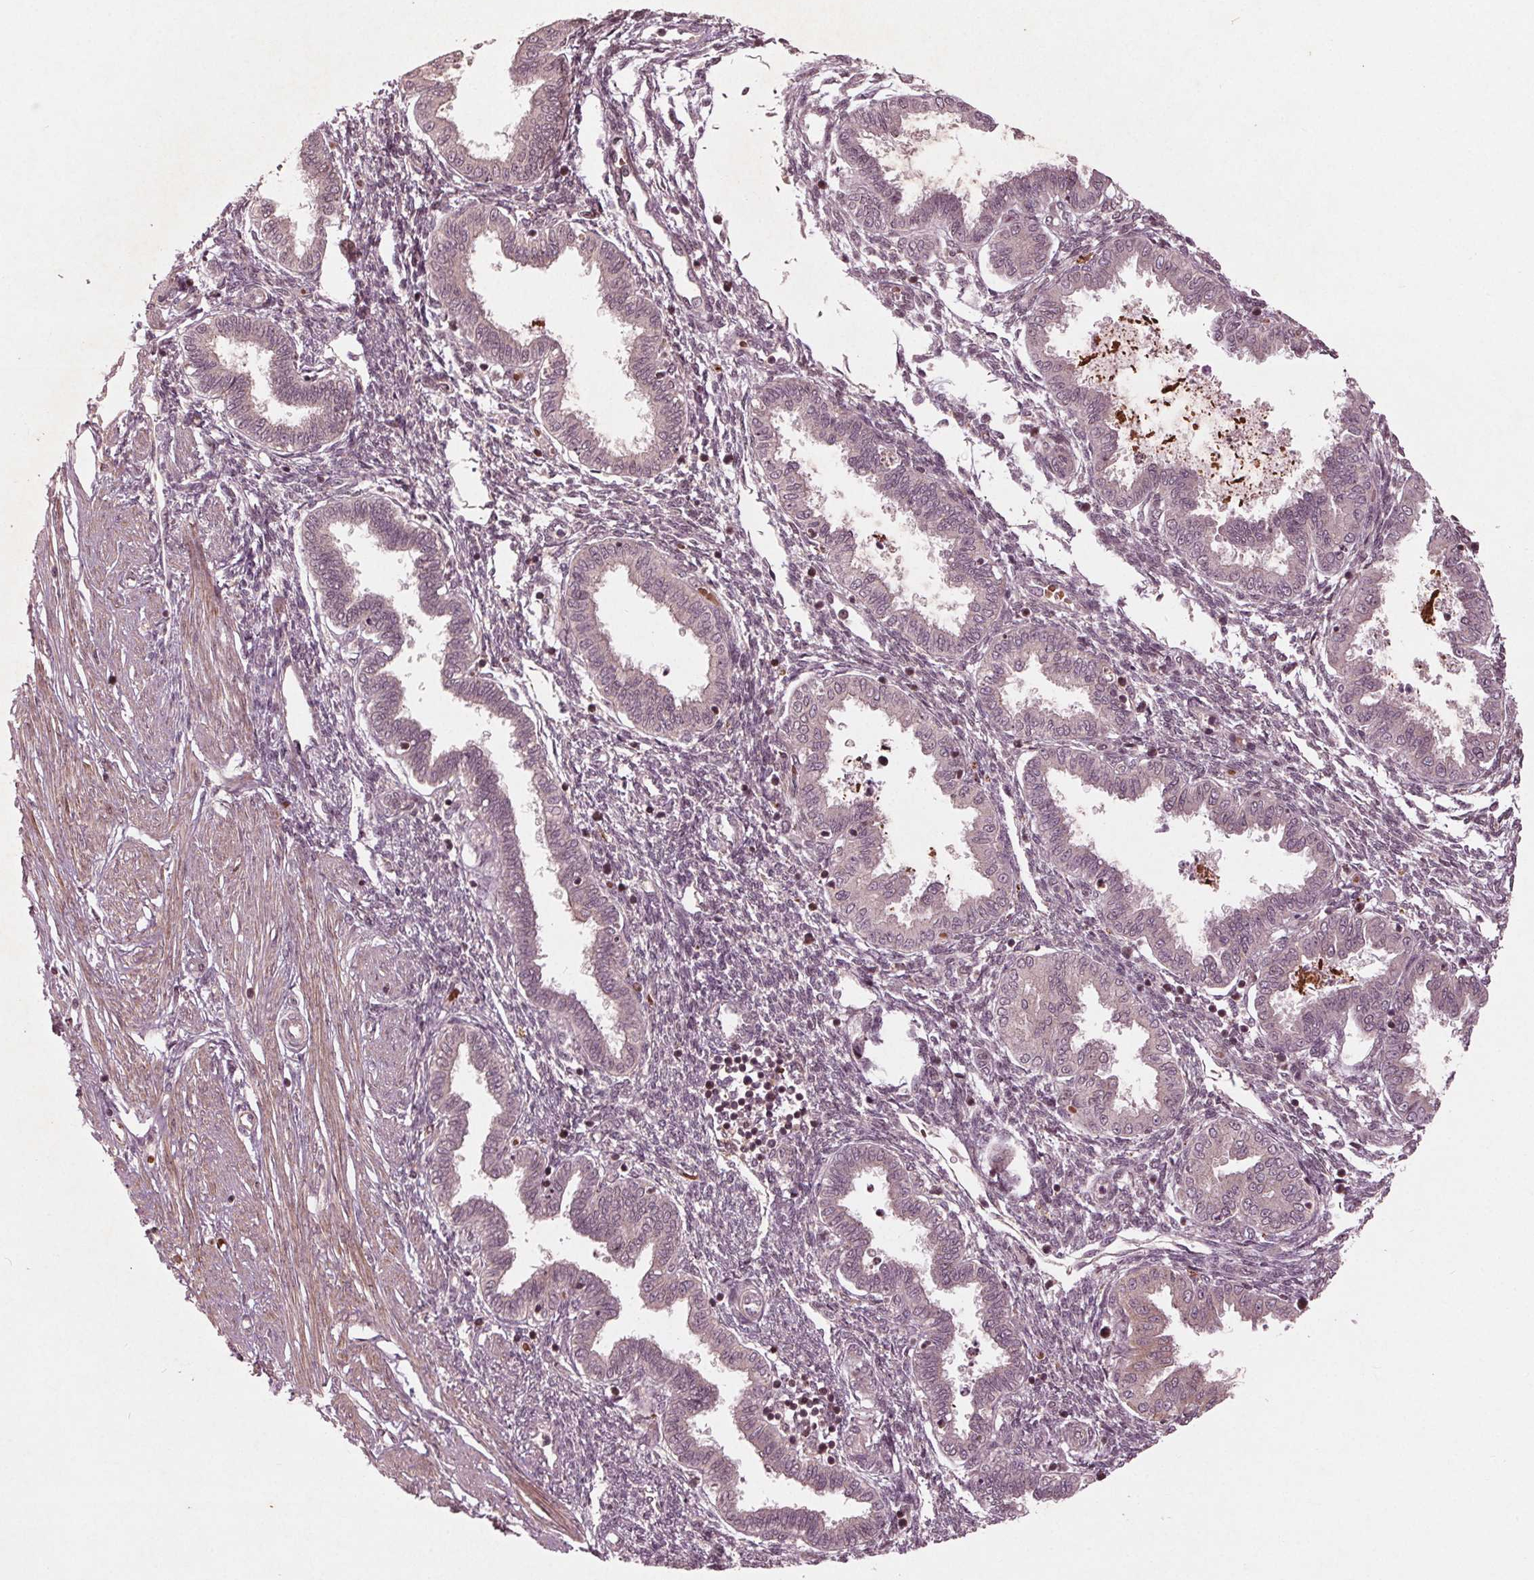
{"staining": {"intensity": "negative", "quantity": "none", "location": "none"}, "tissue": "endometrium", "cell_type": "Cells in endometrial stroma", "image_type": "normal", "snomed": [{"axis": "morphology", "description": "Normal tissue, NOS"}, {"axis": "topography", "description": "Endometrium"}], "caption": "This is an IHC histopathology image of unremarkable endometrium. There is no expression in cells in endometrial stroma.", "gene": "CDKL4", "patient": {"sex": "female", "age": 33}}